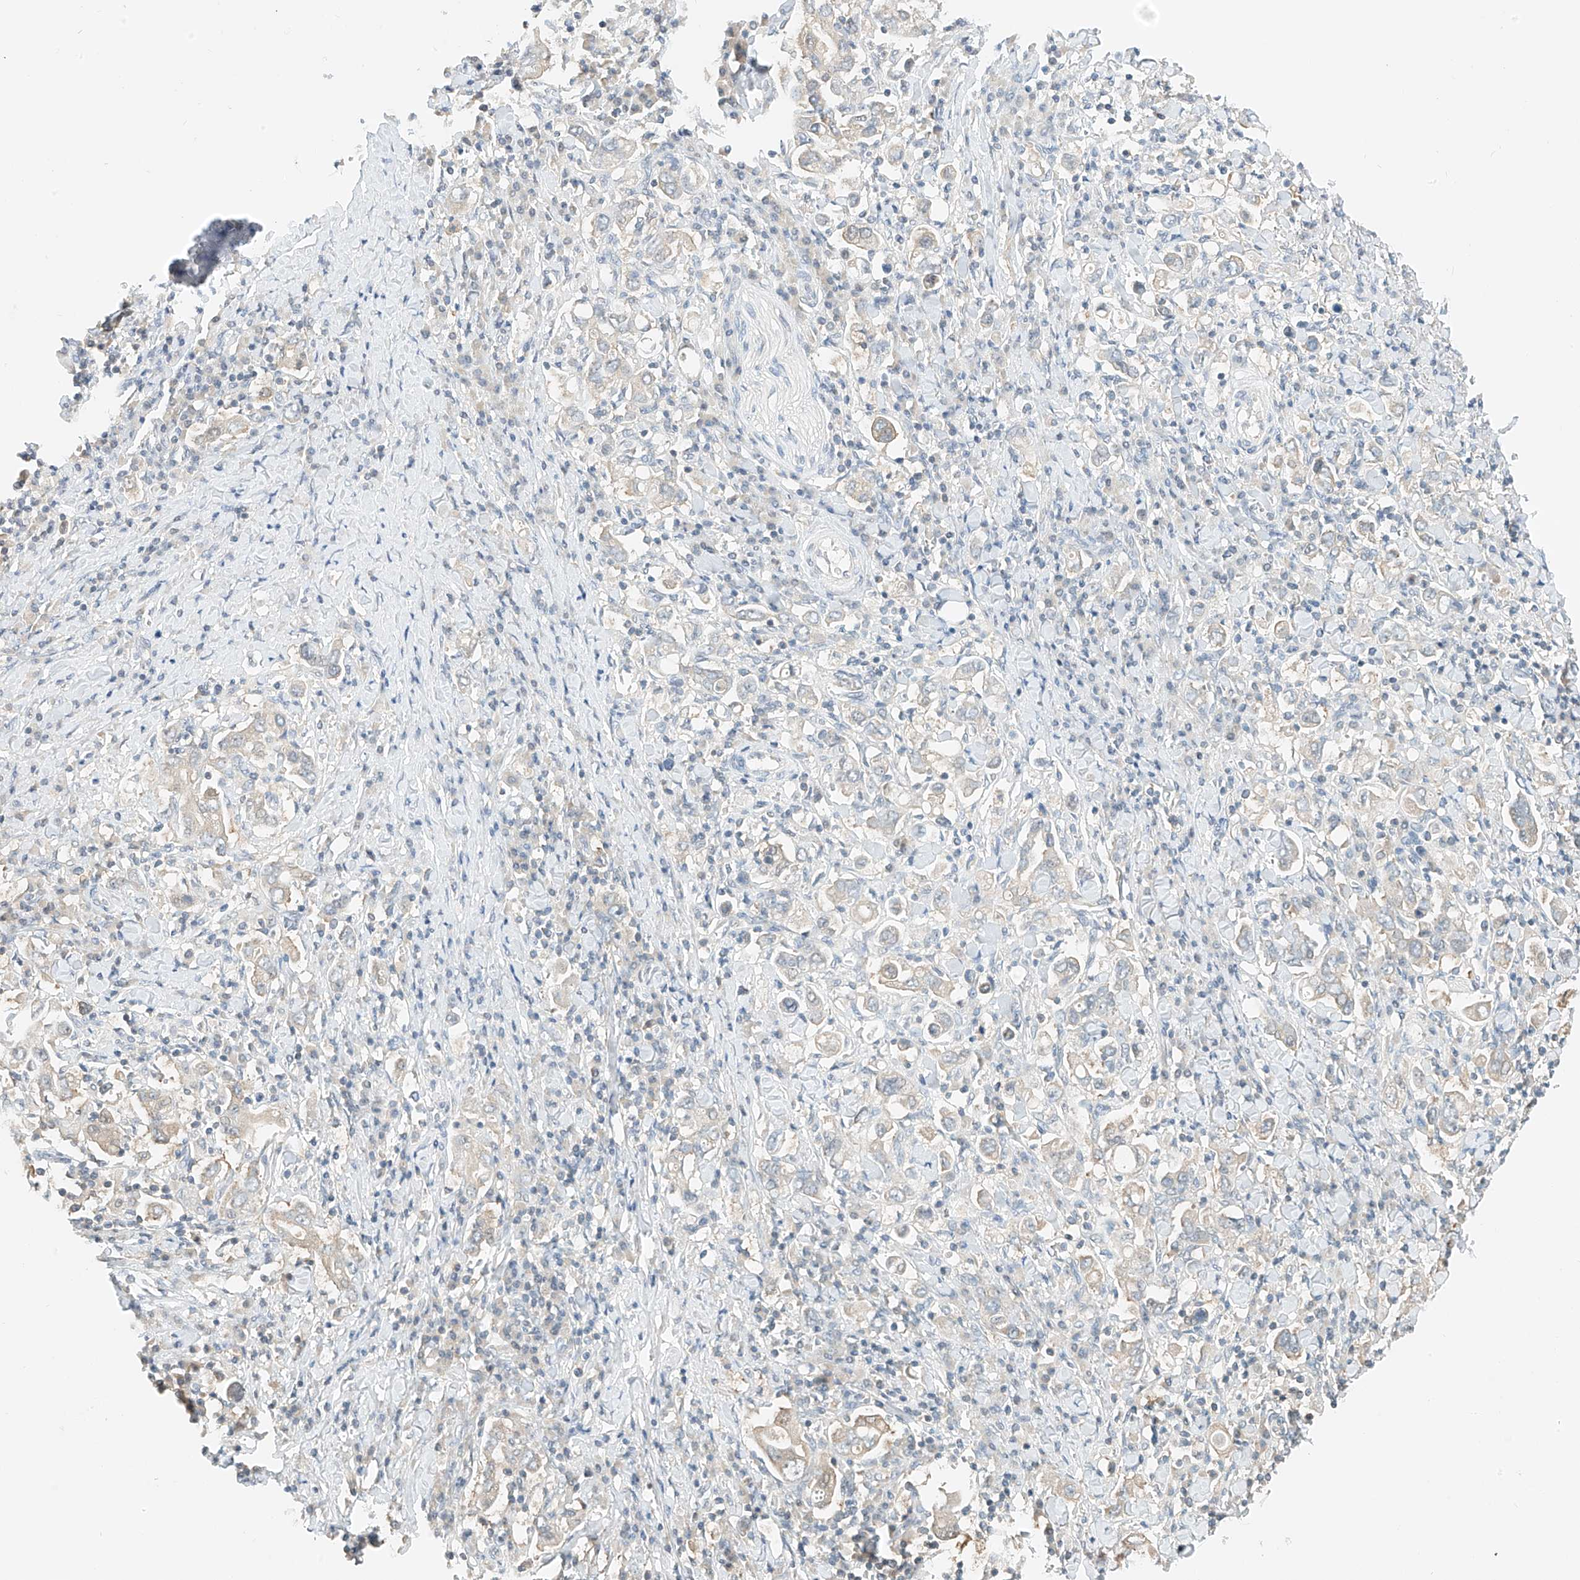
{"staining": {"intensity": "weak", "quantity": "<25%", "location": "cytoplasmic/membranous"}, "tissue": "stomach cancer", "cell_type": "Tumor cells", "image_type": "cancer", "snomed": [{"axis": "morphology", "description": "Adenocarcinoma, NOS"}, {"axis": "topography", "description": "Stomach, upper"}], "caption": "This histopathology image is of stomach adenocarcinoma stained with immunohistochemistry to label a protein in brown with the nuclei are counter-stained blue. There is no positivity in tumor cells.", "gene": "PPA2", "patient": {"sex": "male", "age": 62}}